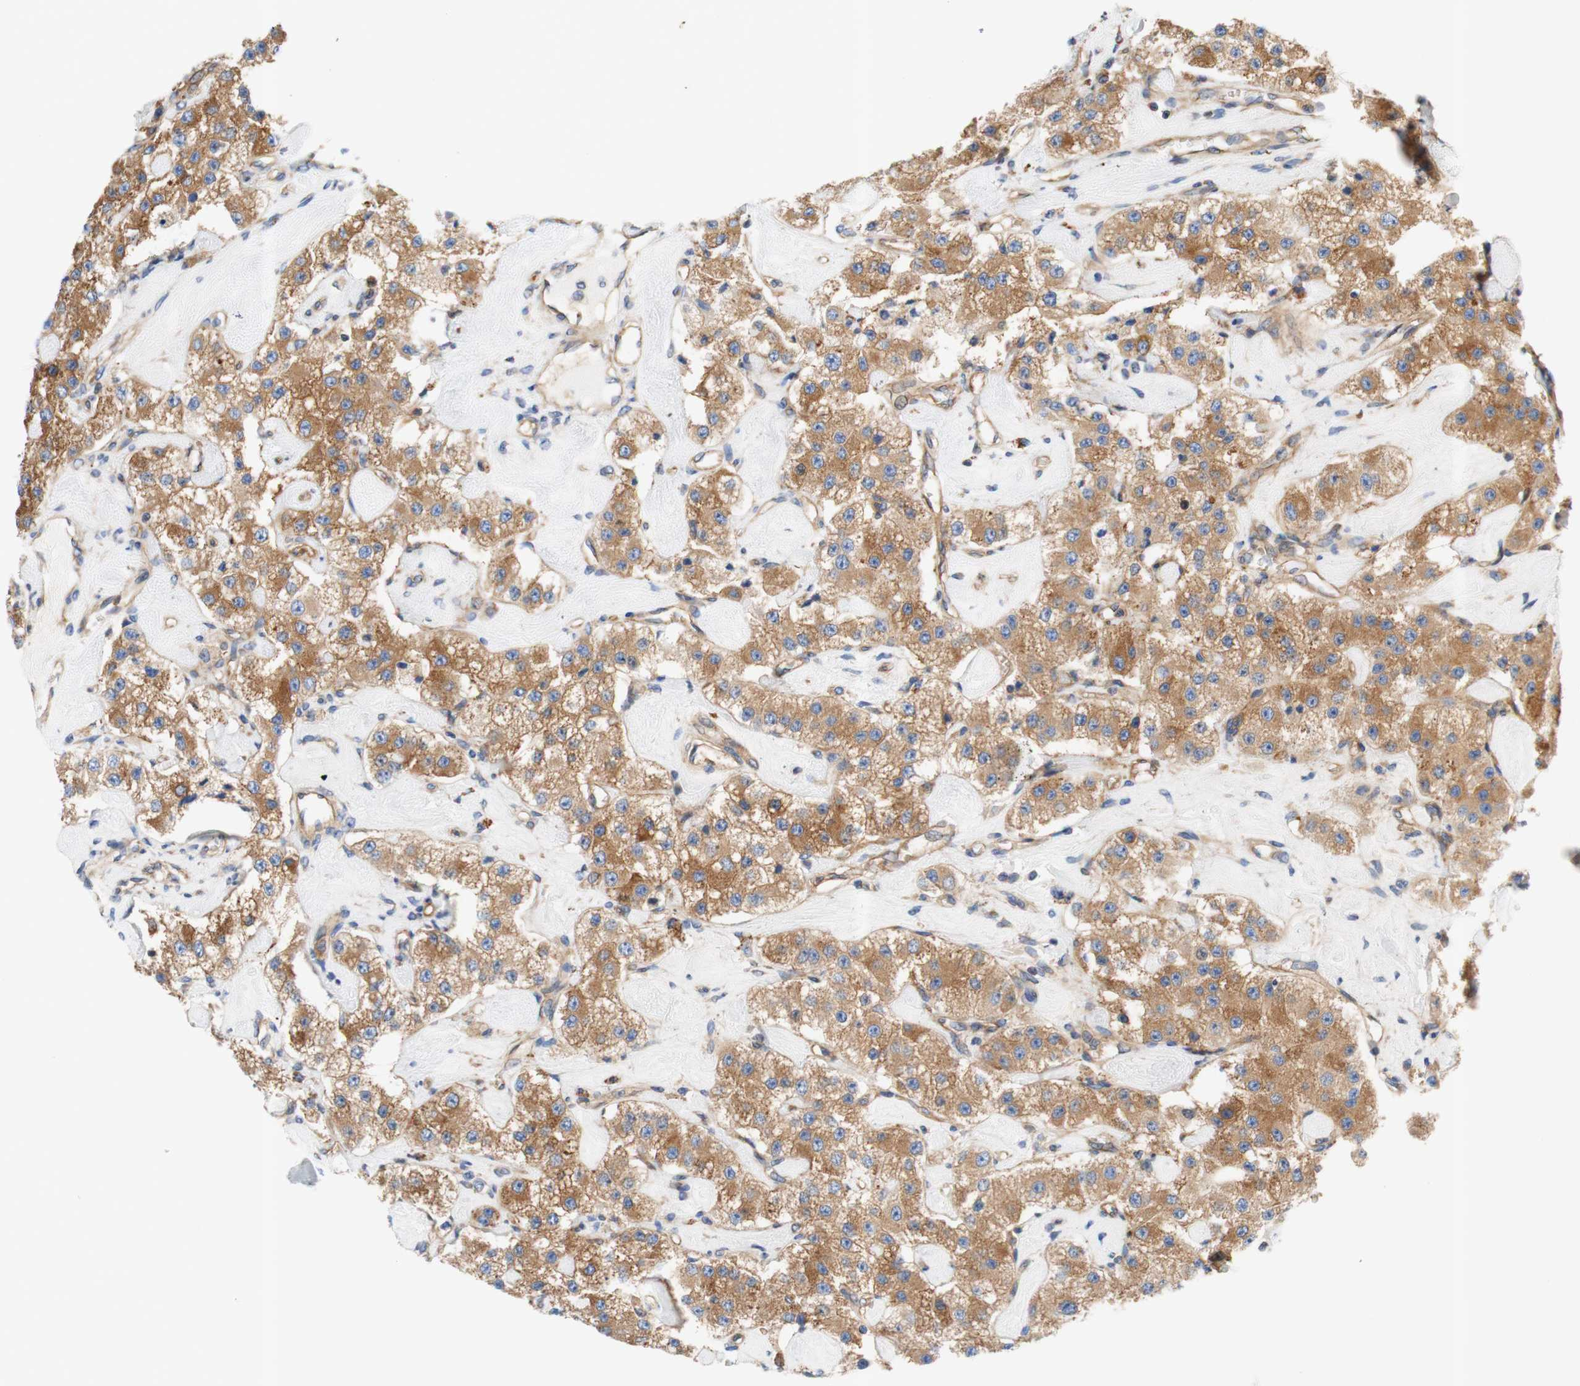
{"staining": {"intensity": "moderate", "quantity": ">75%", "location": "cytoplasmic/membranous"}, "tissue": "carcinoid", "cell_type": "Tumor cells", "image_type": "cancer", "snomed": [{"axis": "morphology", "description": "Carcinoid, malignant, NOS"}, {"axis": "topography", "description": "Pancreas"}], "caption": "A high-resolution photomicrograph shows immunohistochemistry staining of carcinoid, which shows moderate cytoplasmic/membranous staining in about >75% of tumor cells. (Brightfield microscopy of DAB IHC at high magnification).", "gene": "STOM", "patient": {"sex": "male", "age": 41}}